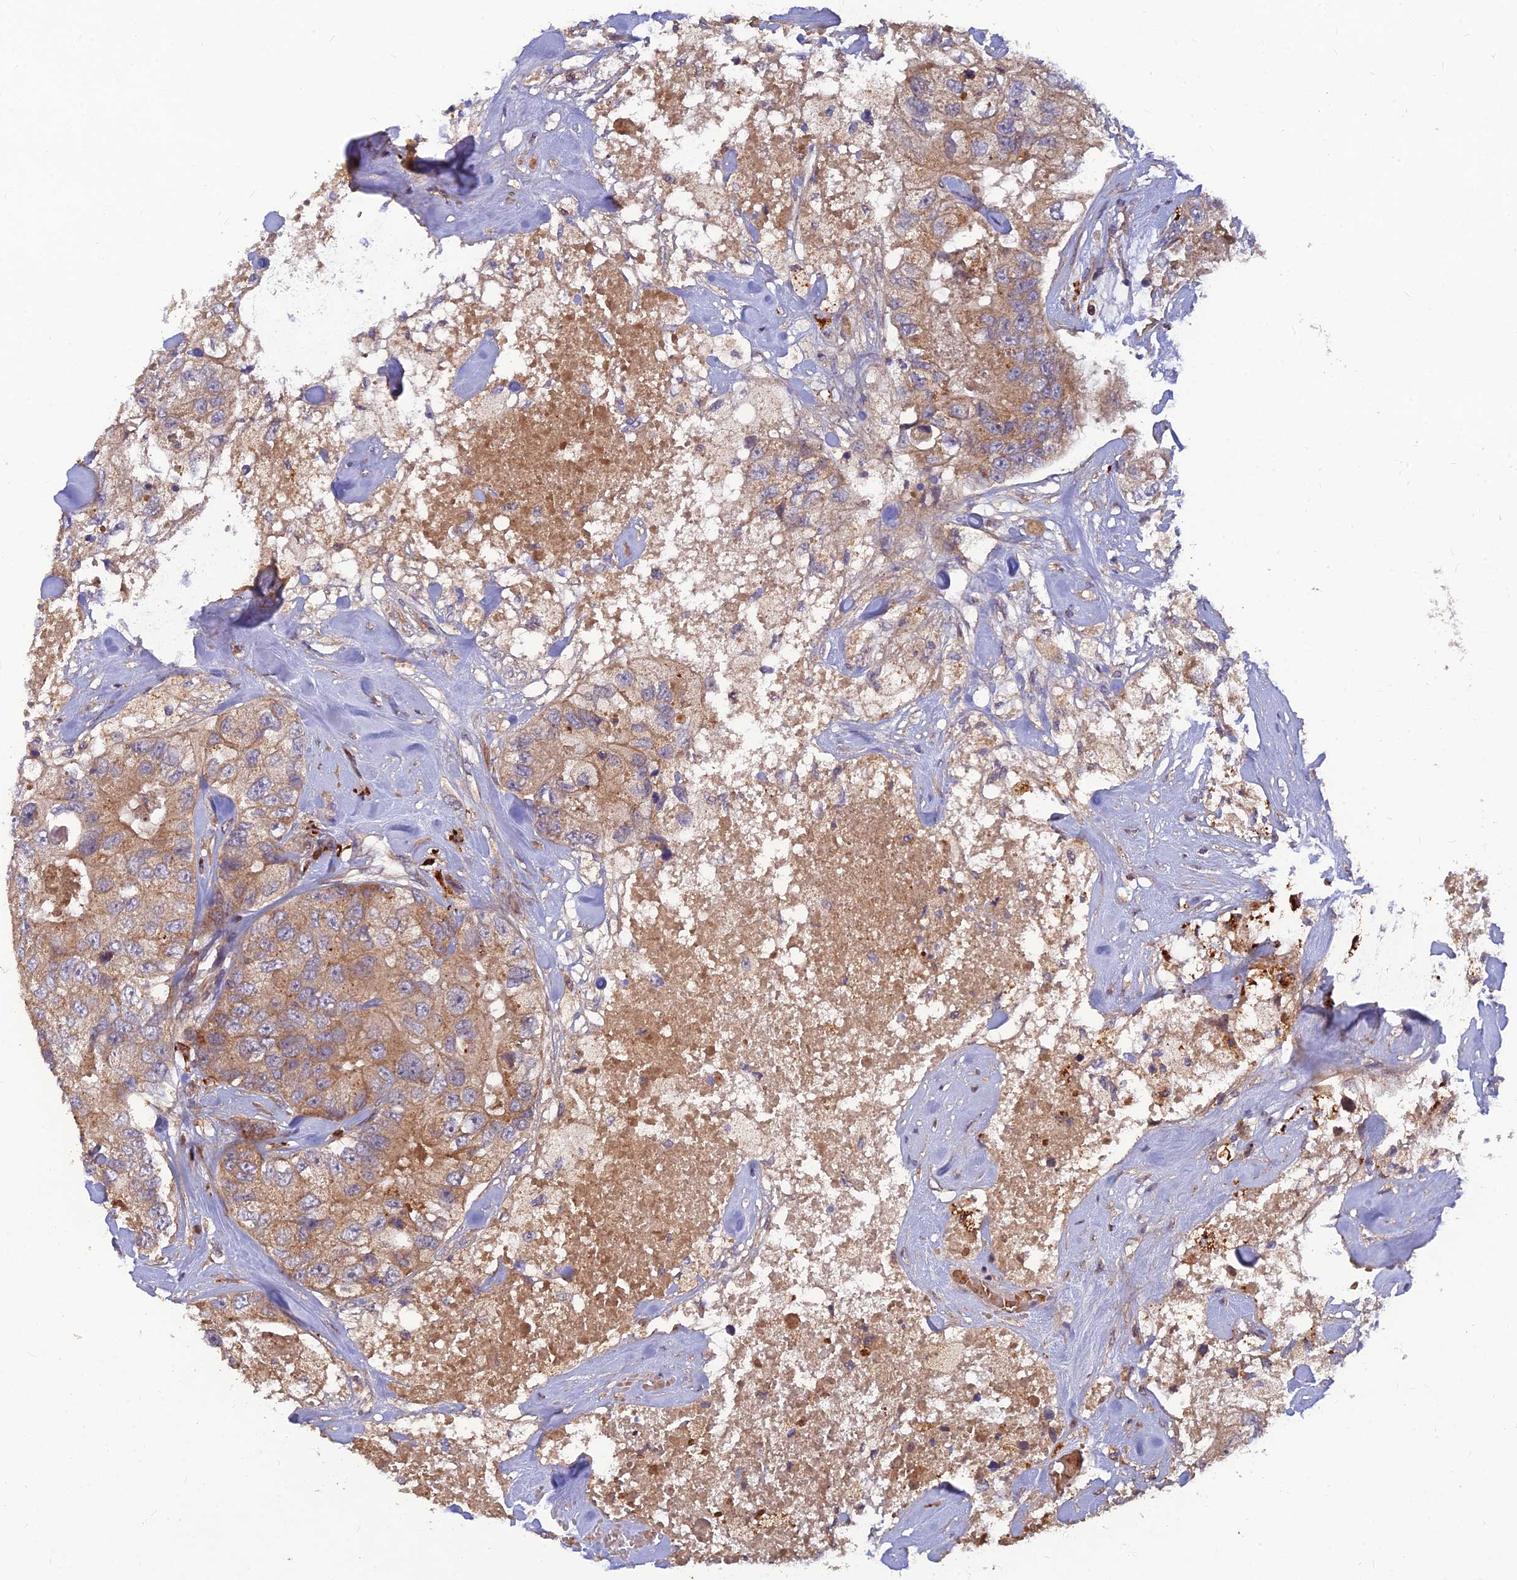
{"staining": {"intensity": "moderate", "quantity": "25%-75%", "location": "cytoplasmic/membranous"}, "tissue": "breast cancer", "cell_type": "Tumor cells", "image_type": "cancer", "snomed": [{"axis": "morphology", "description": "Duct carcinoma"}, {"axis": "topography", "description": "Breast"}], "caption": "Immunohistochemistry (IHC) histopathology image of neoplastic tissue: human breast cancer (infiltrating ductal carcinoma) stained using IHC shows medium levels of moderate protein expression localized specifically in the cytoplasmic/membranous of tumor cells, appearing as a cytoplasmic/membranous brown color.", "gene": "FAM151B", "patient": {"sex": "female", "age": 62}}